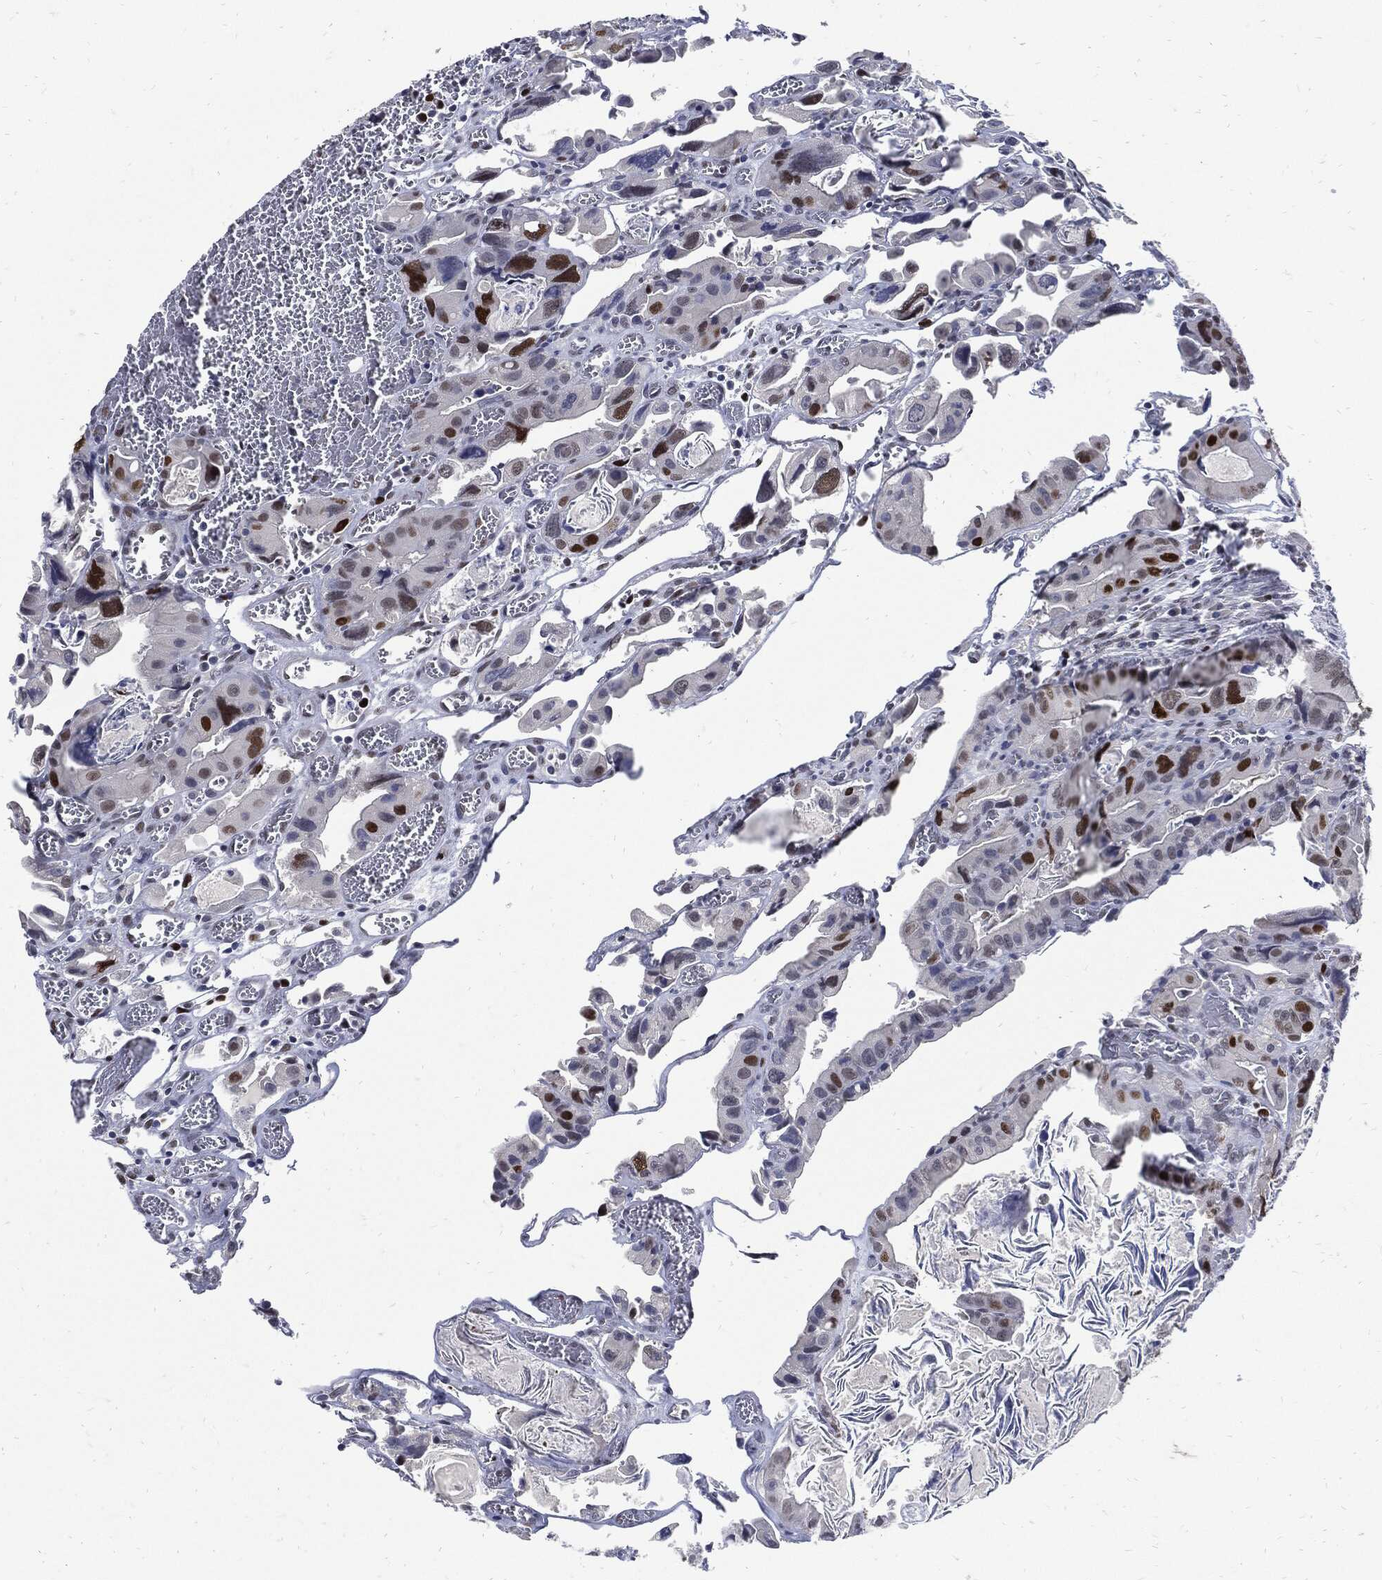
{"staining": {"intensity": "strong", "quantity": "<25%", "location": "nuclear"}, "tissue": "colorectal cancer", "cell_type": "Tumor cells", "image_type": "cancer", "snomed": [{"axis": "morphology", "description": "Adenocarcinoma, NOS"}, {"axis": "topography", "description": "Rectum"}], "caption": "The immunohistochemical stain shows strong nuclear staining in tumor cells of colorectal cancer tissue. (brown staining indicates protein expression, while blue staining denotes nuclei).", "gene": "NBN", "patient": {"sex": "male", "age": 64}}